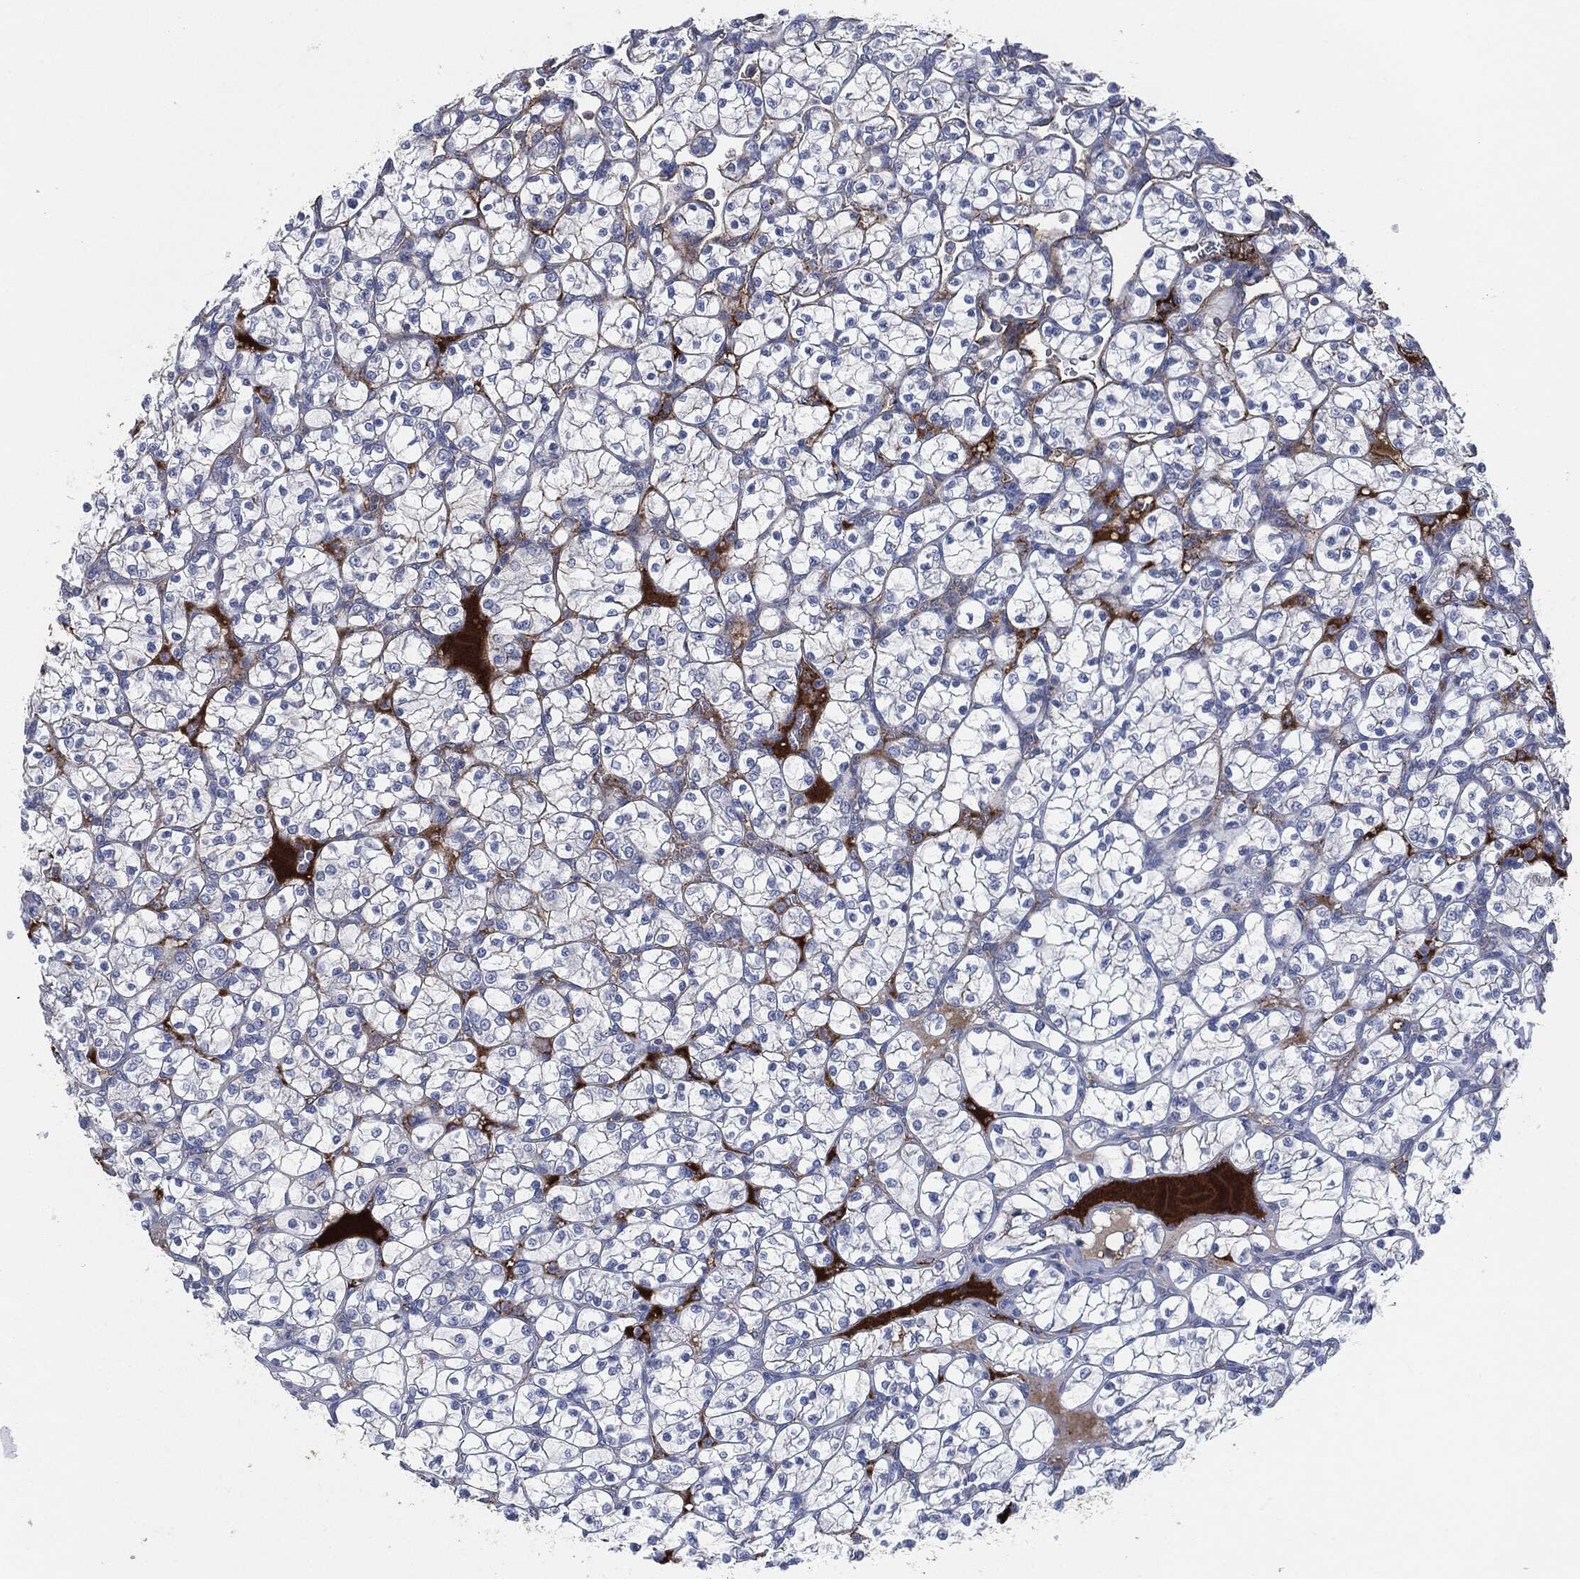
{"staining": {"intensity": "negative", "quantity": "none", "location": "none"}, "tissue": "renal cancer", "cell_type": "Tumor cells", "image_type": "cancer", "snomed": [{"axis": "morphology", "description": "Adenocarcinoma, NOS"}, {"axis": "topography", "description": "Kidney"}], "caption": "A micrograph of adenocarcinoma (renal) stained for a protein displays no brown staining in tumor cells.", "gene": "APOB", "patient": {"sex": "female", "age": 89}}